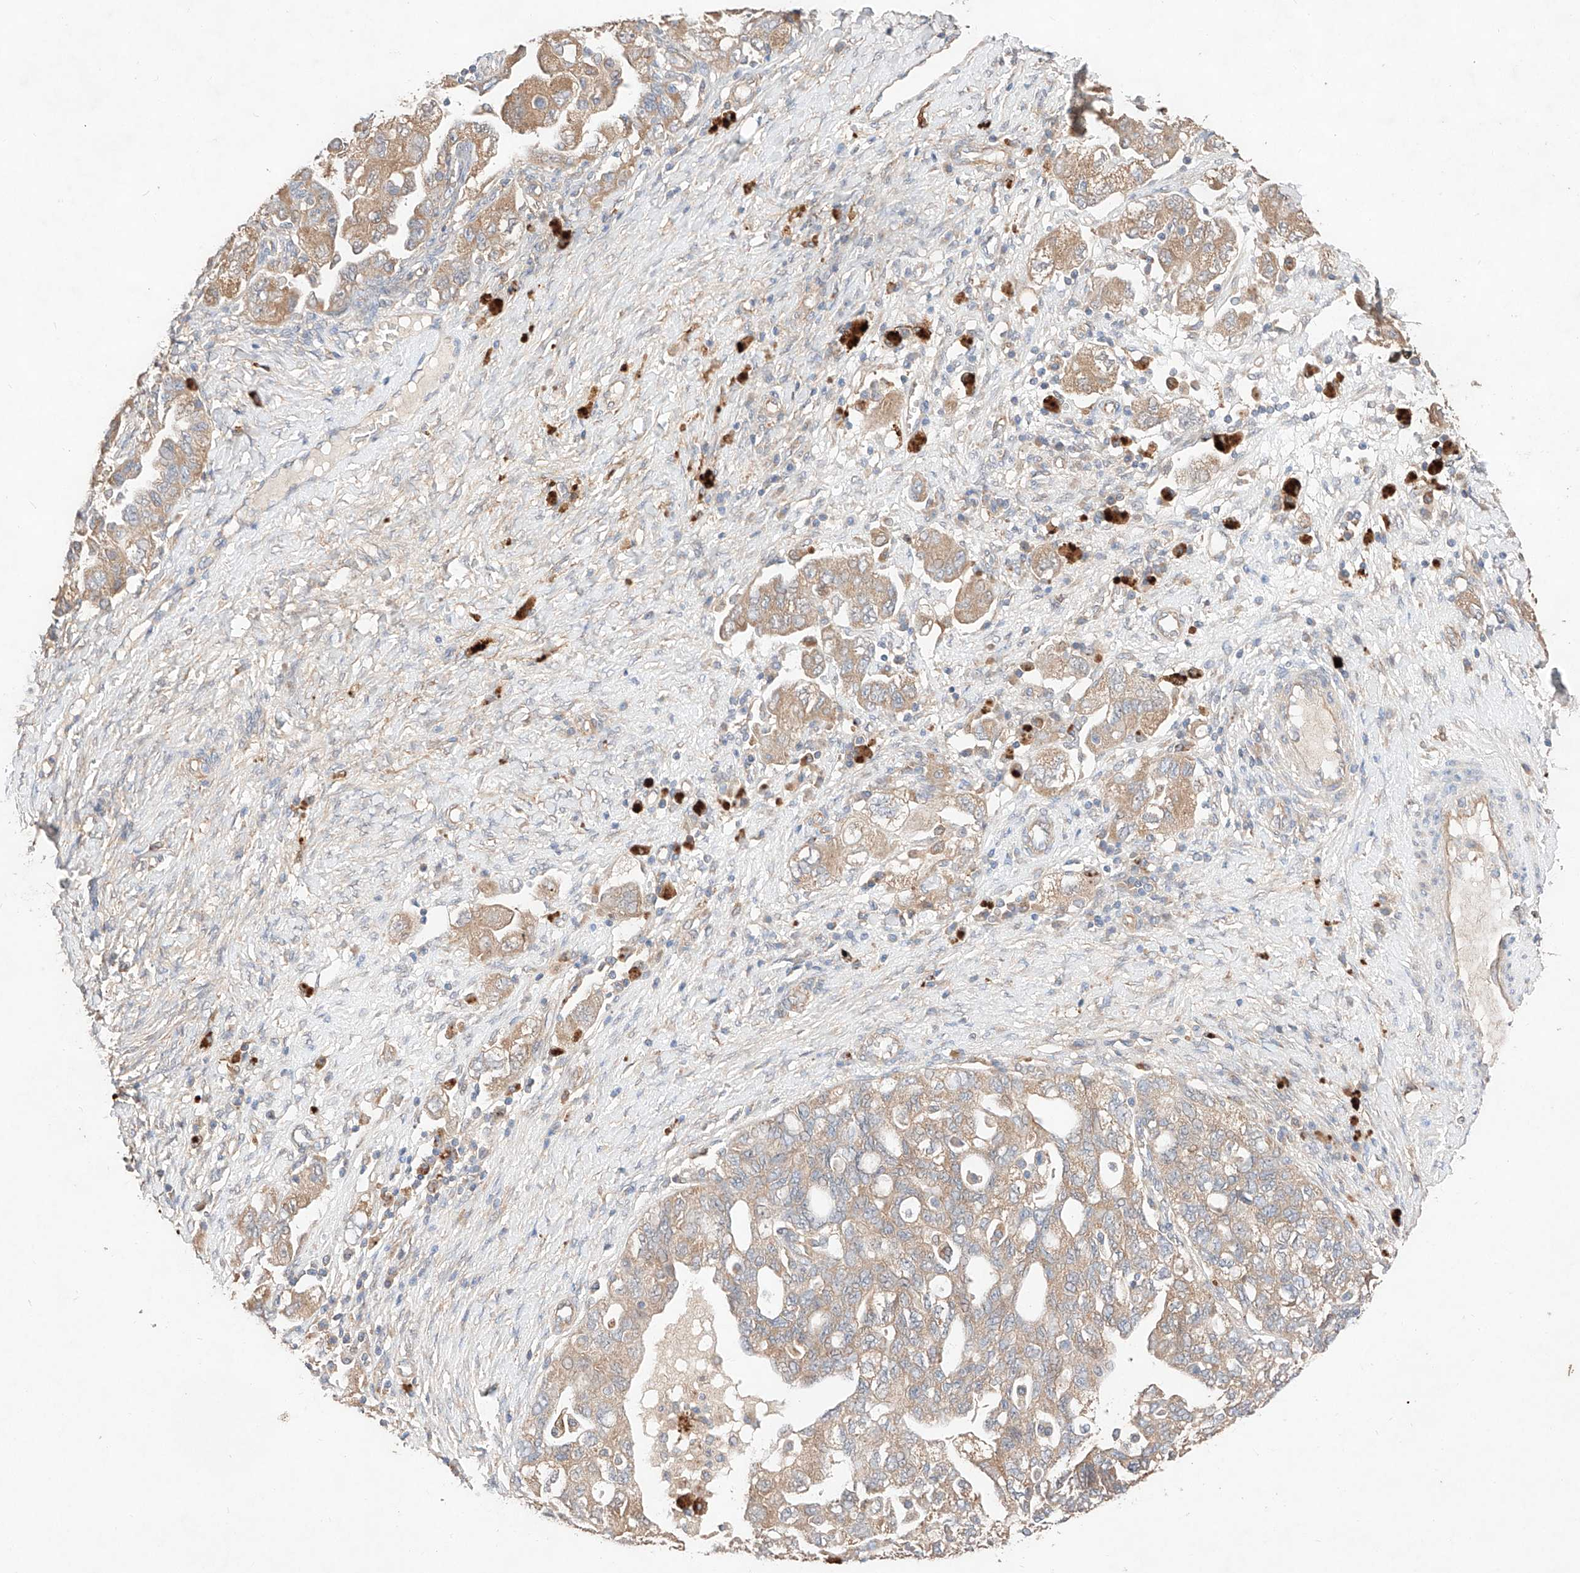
{"staining": {"intensity": "weak", "quantity": ">75%", "location": "cytoplasmic/membranous"}, "tissue": "ovarian cancer", "cell_type": "Tumor cells", "image_type": "cancer", "snomed": [{"axis": "morphology", "description": "Carcinoma, NOS"}, {"axis": "morphology", "description": "Cystadenocarcinoma, serous, NOS"}, {"axis": "topography", "description": "Ovary"}], "caption": "An image of serous cystadenocarcinoma (ovarian) stained for a protein shows weak cytoplasmic/membranous brown staining in tumor cells.", "gene": "C6orf62", "patient": {"sex": "female", "age": 69}}